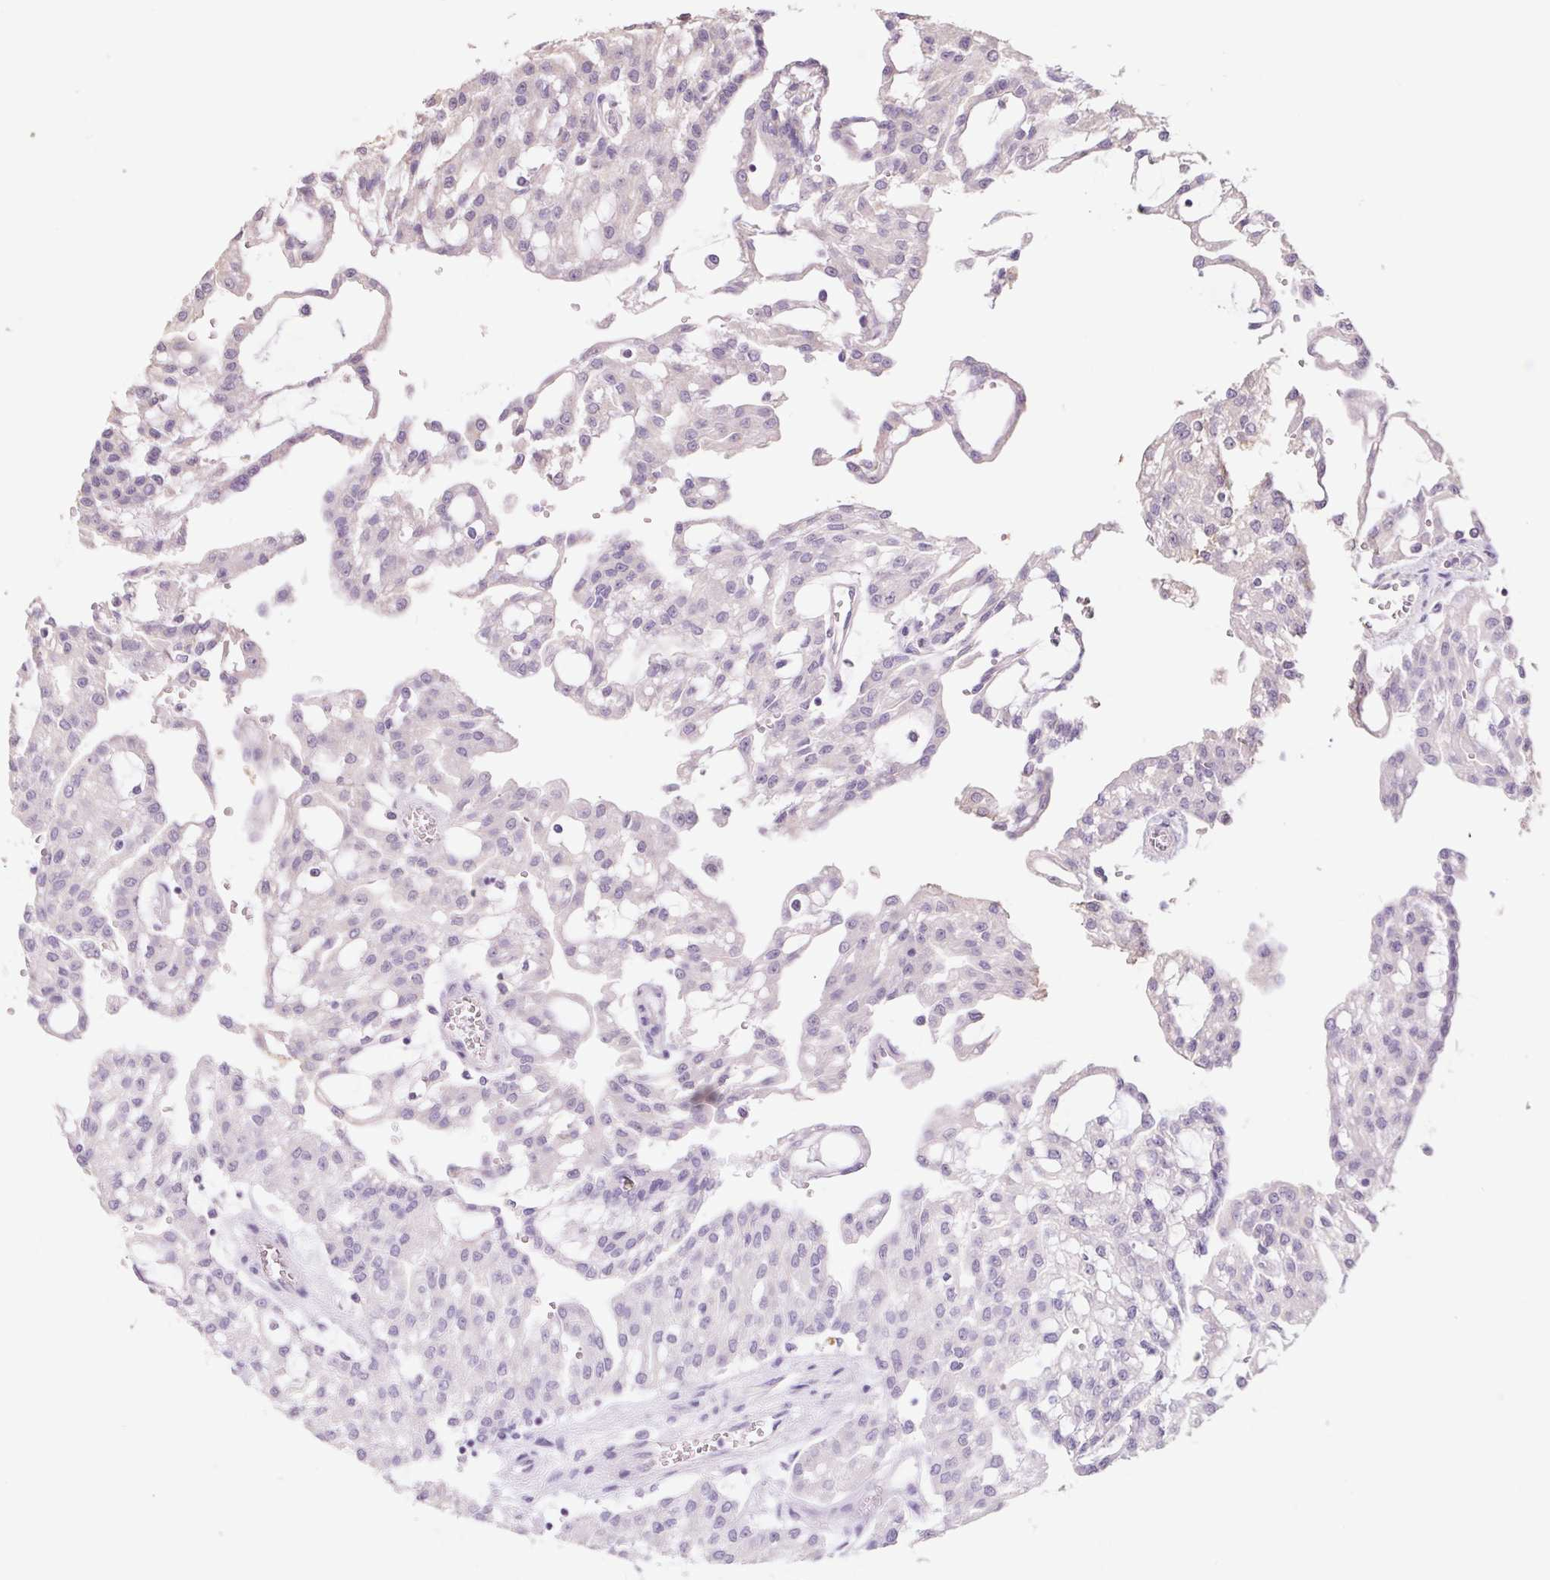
{"staining": {"intensity": "negative", "quantity": "none", "location": "none"}, "tissue": "renal cancer", "cell_type": "Tumor cells", "image_type": "cancer", "snomed": [{"axis": "morphology", "description": "Adenocarcinoma, NOS"}, {"axis": "topography", "description": "Kidney"}], "caption": "High power microscopy histopathology image of an IHC photomicrograph of renal adenocarcinoma, revealing no significant expression in tumor cells.", "gene": "GRM2", "patient": {"sex": "male", "age": 63}}